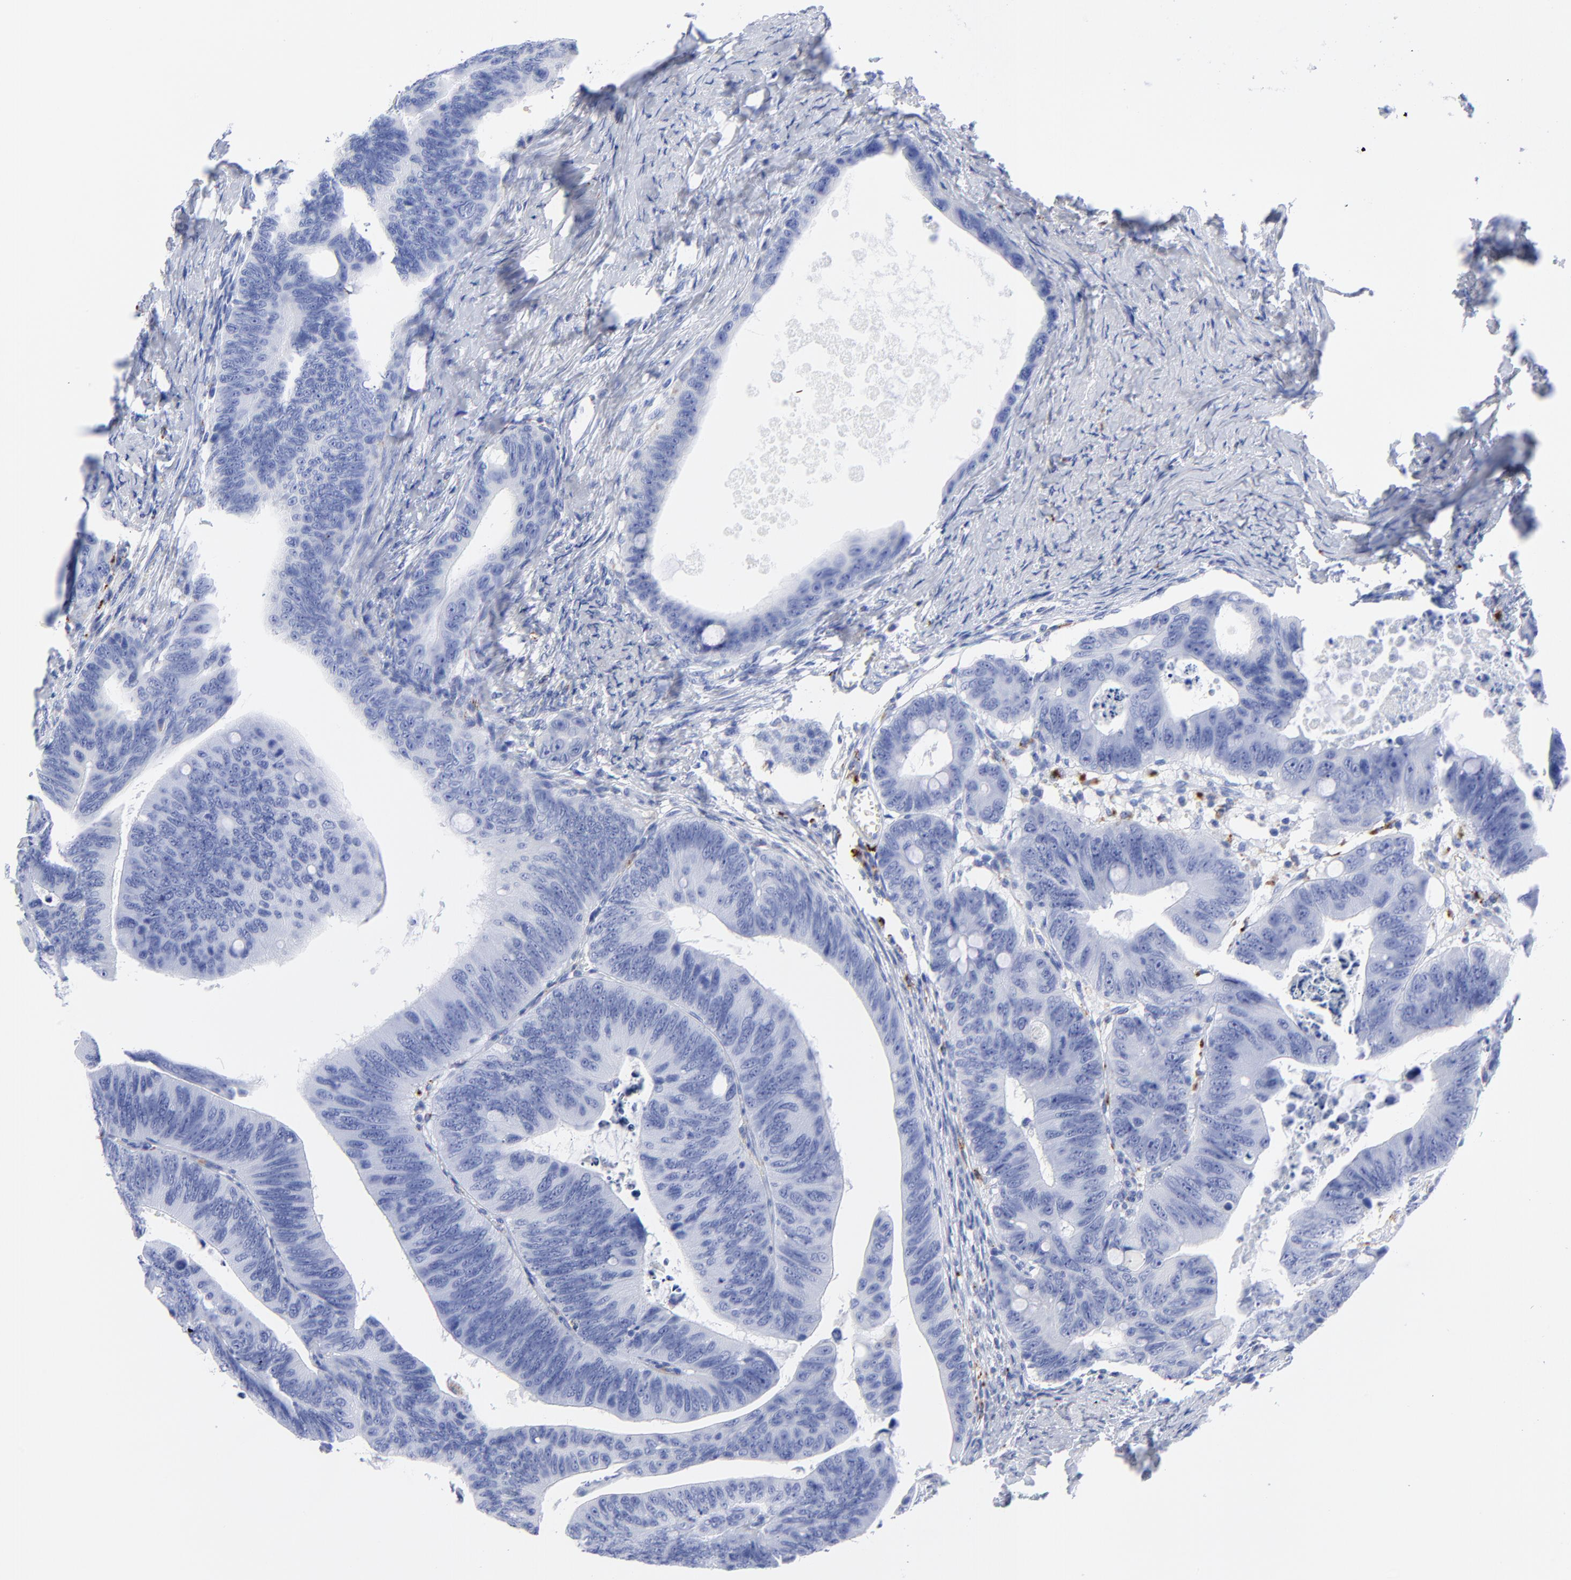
{"staining": {"intensity": "negative", "quantity": "none", "location": "none"}, "tissue": "colorectal cancer", "cell_type": "Tumor cells", "image_type": "cancer", "snomed": [{"axis": "morphology", "description": "Adenocarcinoma, NOS"}, {"axis": "topography", "description": "Colon"}], "caption": "IHC image of neoplastic tissue: human colorectal adenocarcinoma stained with DAB (3,3'-diaminobenzidine) reveals no significant protein positivity in tumor cells. (DAB (3,3'-diaminobenzidine) immunohistochemistry (IHC) visualized using brightfield microscopy, high magnification).", "gene": "CPVL", "patient": {"sex": "female", "age": 55}}